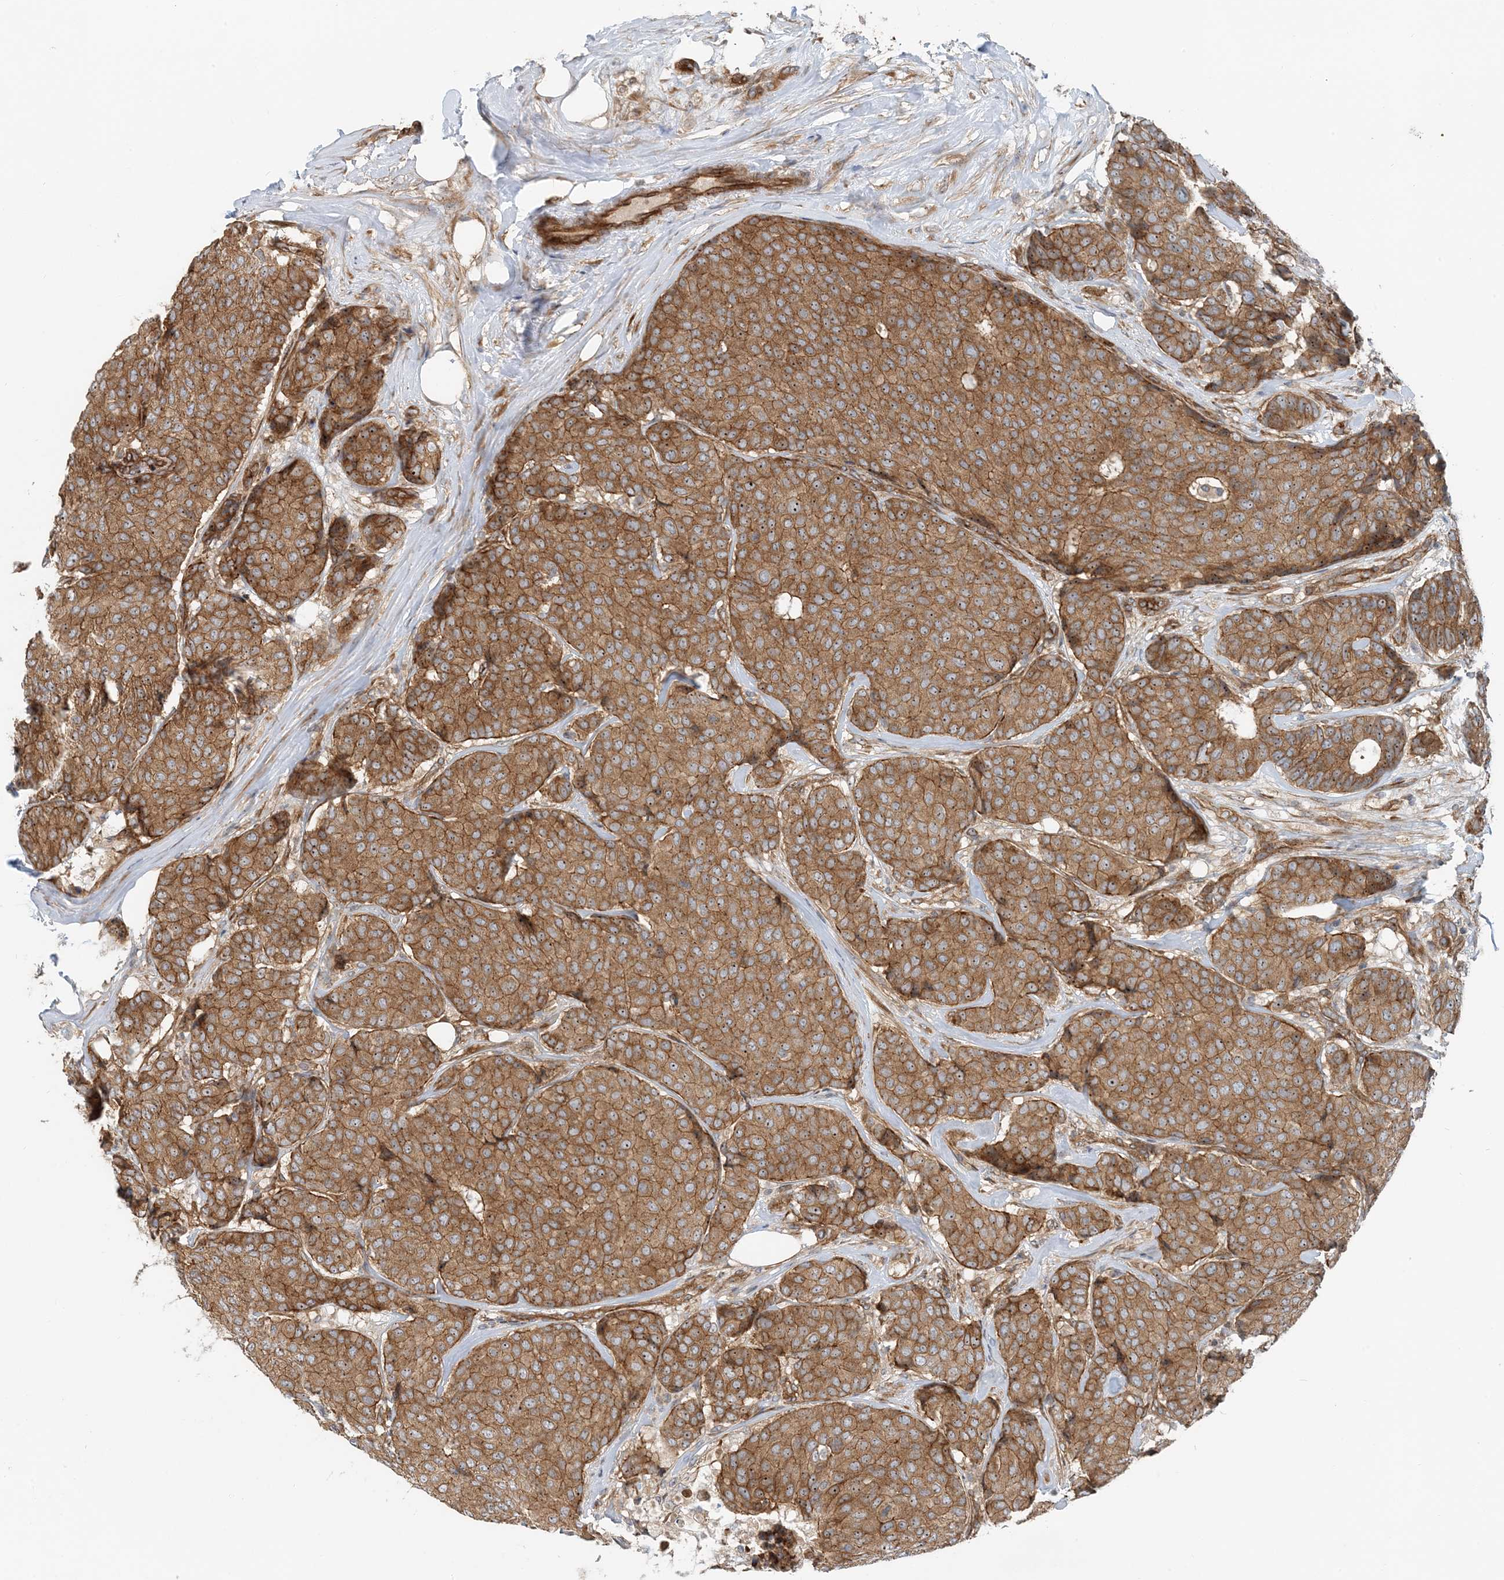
{"staining": {"intensity": "moderate", "quantity": ">75%", "location": "cytoplasmic/membranous"}, "tissue": "breast cancer", "cell_type": "Tumor cells", "image_type": "cancer", "snomed": [{"axis": "morphology", "description": "Duct carcinoma"}, {"axis": "topography", "description": "Breast"}], "caption": "Immunohistochemical staining of human invasive ductal carcinoma (breast) reveals medium levels of moderate cytoplasmic/membranous staining in about >75% of tumor cells. The protein is shown in brown color, while the nuclei are stained blue.", "gene": "MYL5", "patient": {"sex": "female", "age": 75}}